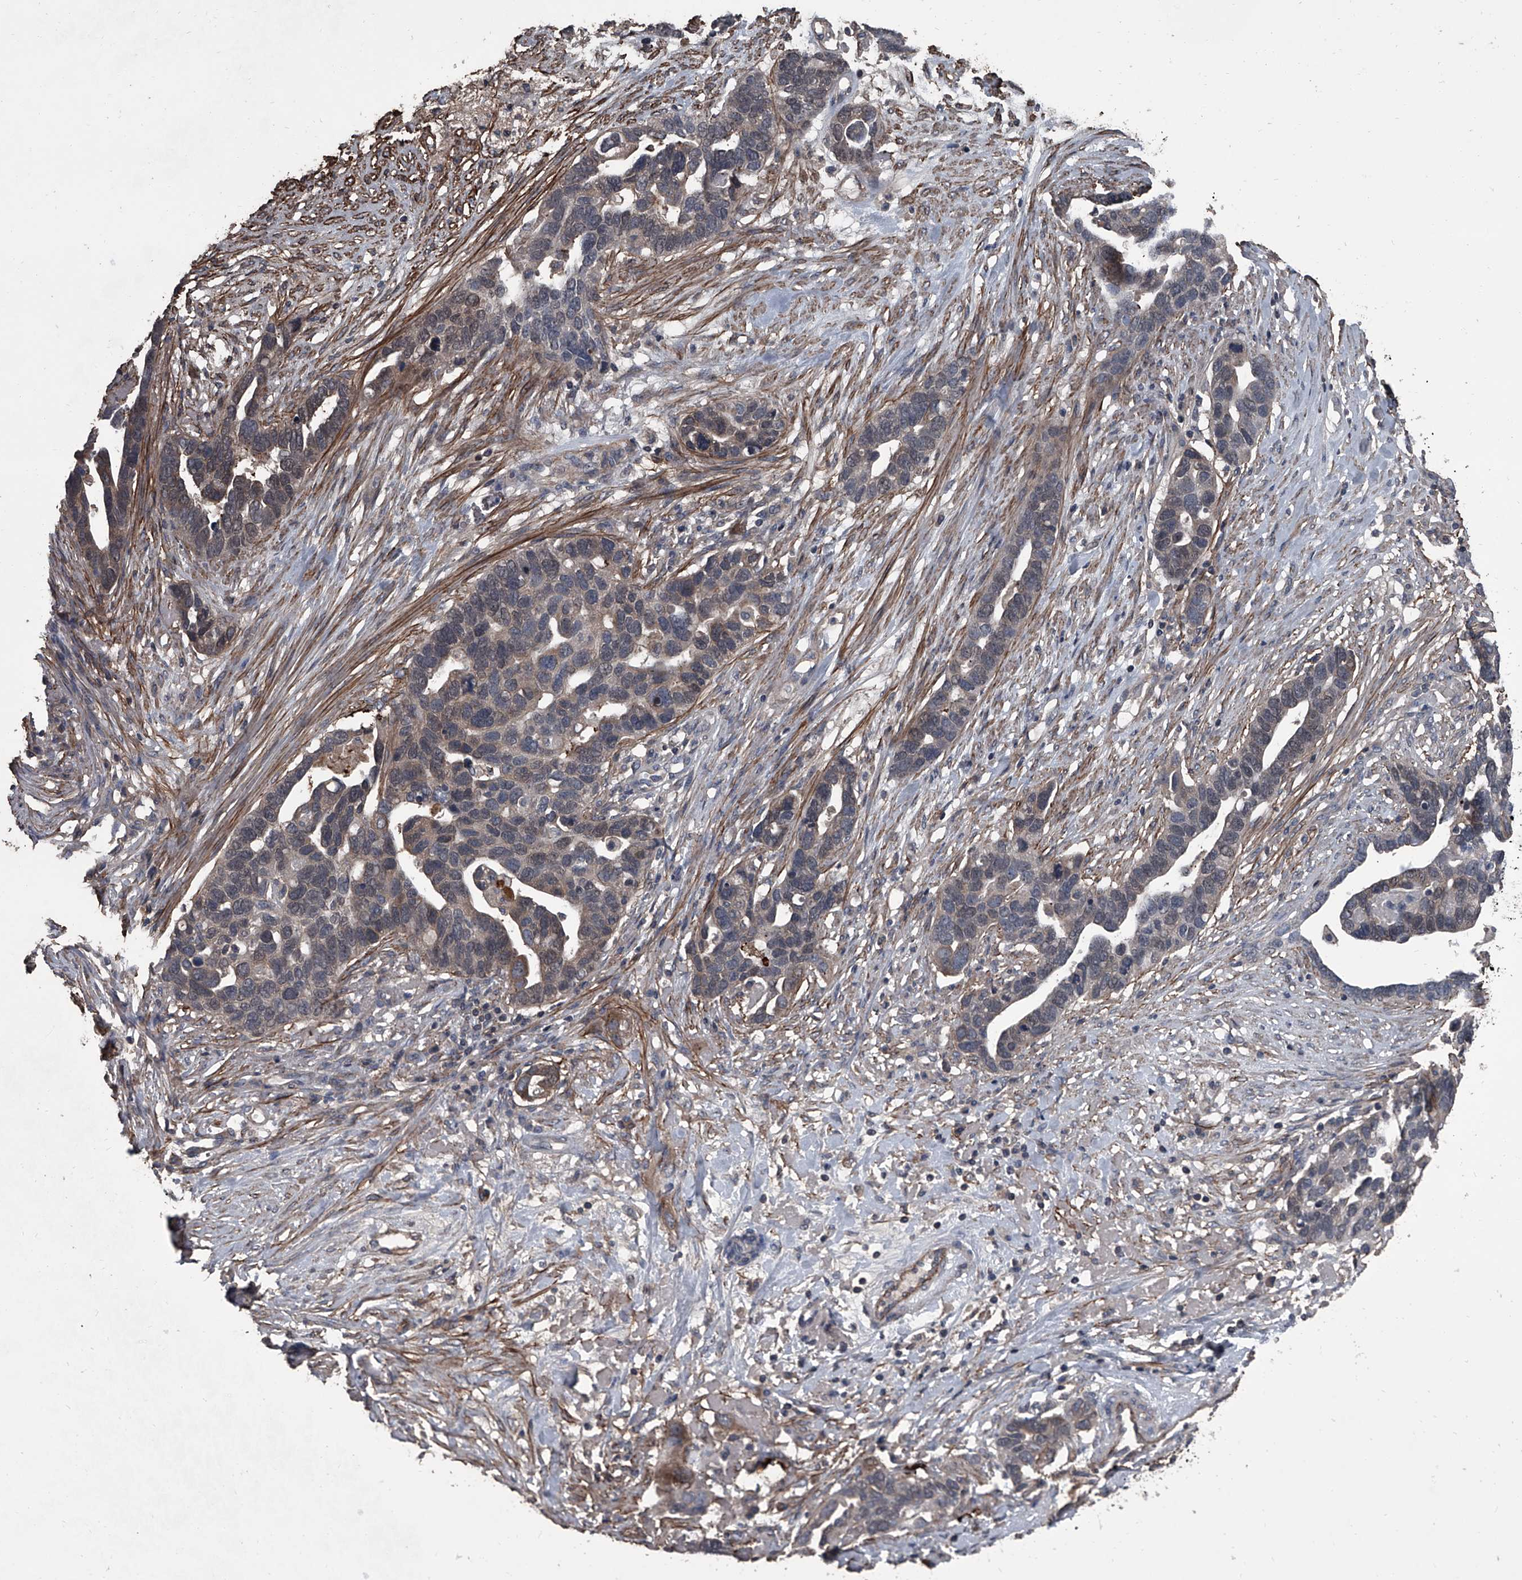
{"staining": {"intensity": "weak", "quantity": "<25%", "location": "cytoplasmic/membranous"}, "tissue": "ovarian cancer", "cell_type": "Tumor cells", "image_type": "cancer", "snomed": [{"axis": "morphology", "description": "Cystadenocarcinoma, serous, NOS"}, {"axis": "topography", "description": "Ovary"}], "caption": "There is no significant expression in tumor cells of serous cystadenocarcinoma (ovarian).", "gene": "OARD1", "patient": {"sex": "female", "age": 54}}